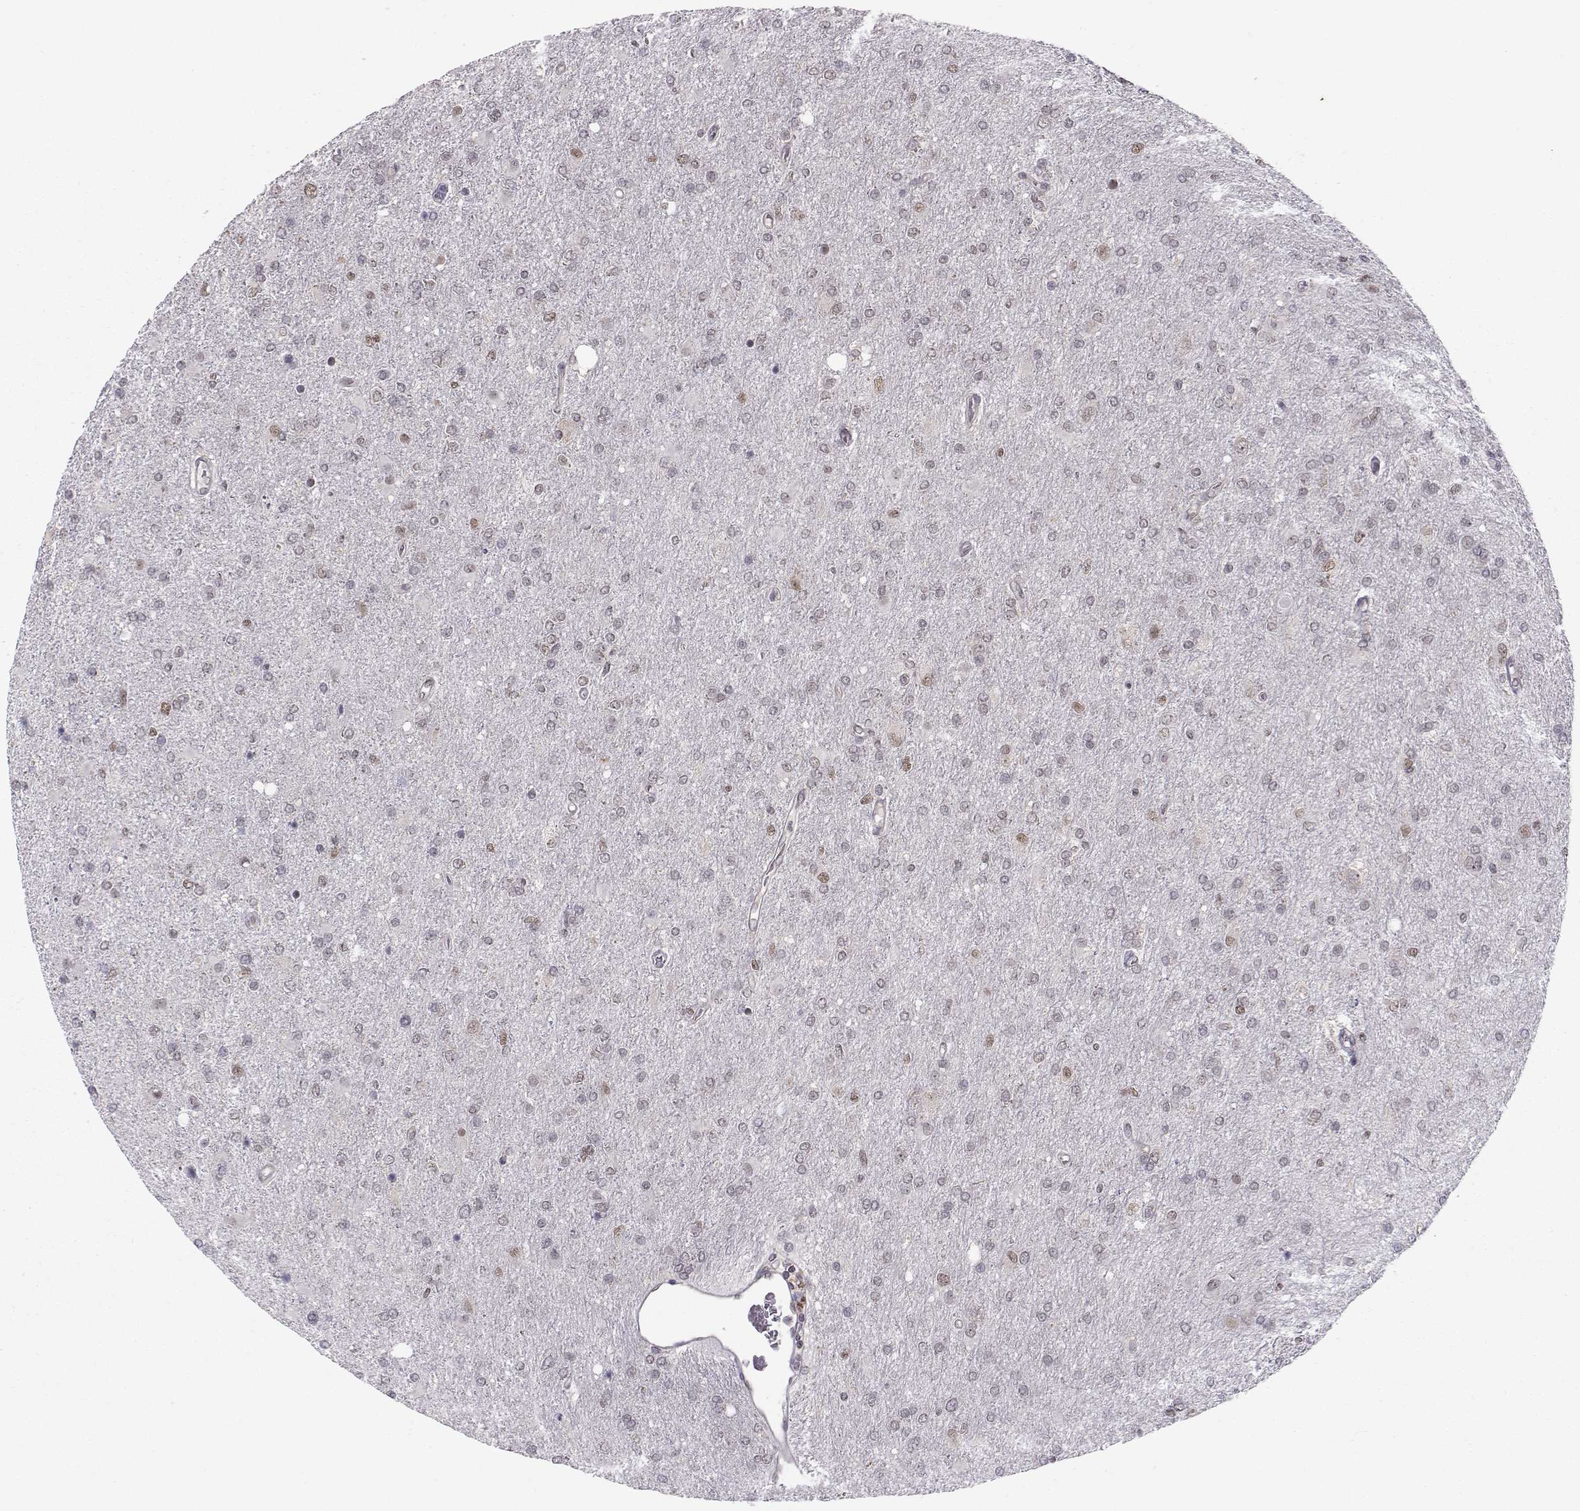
{"staining": {"intensity": "negative", "quantity": "none", "location": "none"}, "tissue": "glioma", "cell_type": "Tumor cells", "image_type": "cancer", "snomed": [{"axis": "morphology", "description": "Glioma, malignant, High grade"}, {"axis": "topography", "description": "Cerebral cortex"}], "caption": "The immunohistochemistry (IHC) image has no significant staining in tumor cells of glioma tissue. Brightfield microscopy of immunohistochemistry stained with DAB (3,3'-diaminobenzidine) (brown) and hematoxylin (blue), captured at high magnification.", "gene": "KIF13B", "patient": {"sex": "male", "age": 70}}